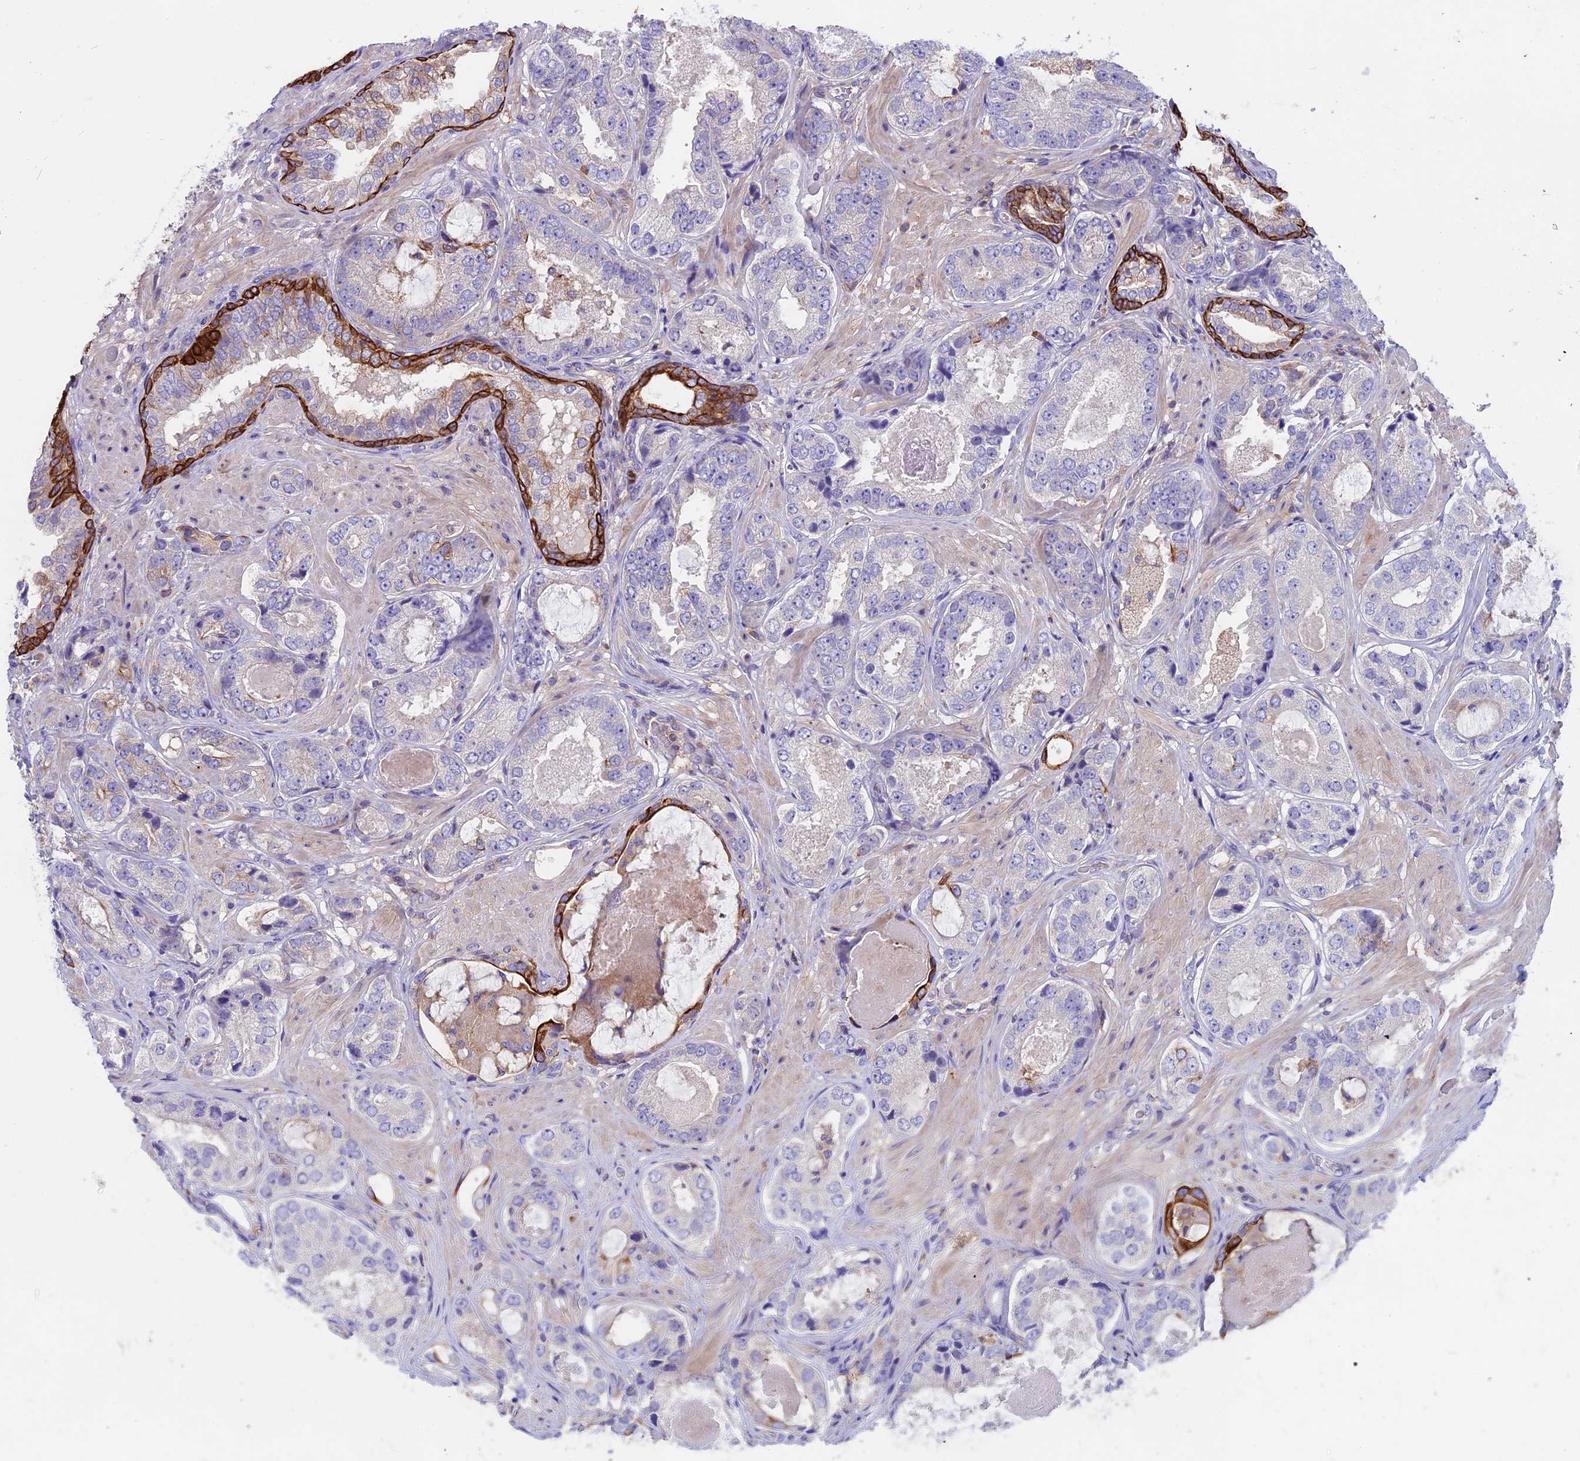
{"staining": {"intensity": "strong", "quantity": "<25%", "location": "cytoplasmic/membranous"}, "tissue": "prostate cancer", "cell_type": "Tumor cells", "image_type": "cancer", "snomed": [{"axis": "morphology", "description": "Adenocarcinoma, High grade"}, {"axis": "topography", "description": "Prostate"}], "caption": "This is a micrograph of immunohistochemistry staining of high-grade adenocarcinoma (prostate), which shows strong expression in the cytoplasmic/membranous of tumor cells.", "gene": "CDAN1", "patient": {"sex": "male", "age": 59}}